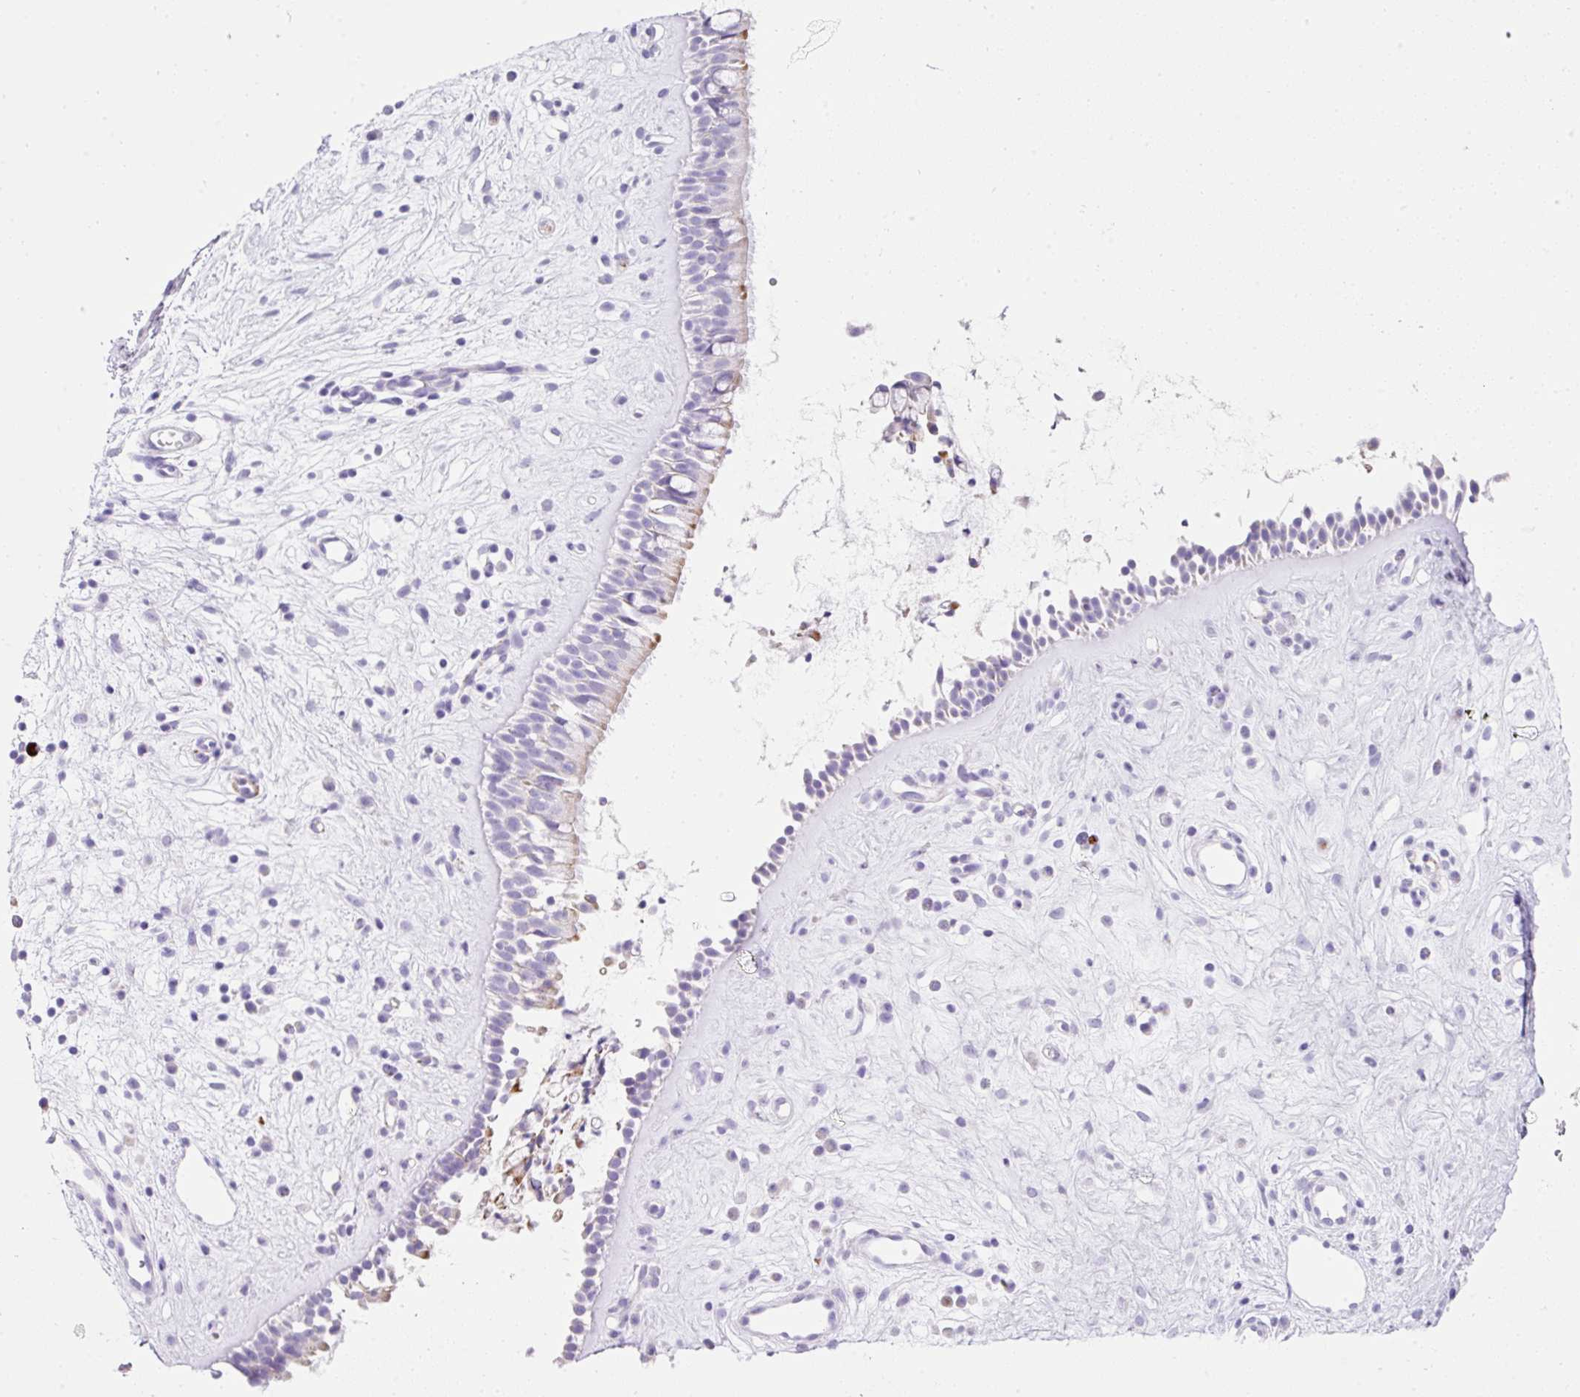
{"staining": {"intensity": "moderate", "quantity": "<25%", "location": "cytoplasmic/membranous"}, "tissue": "nasopharynx", "cell_type": "Respiratory epithelial cells", "image_type": "normal", "snomed": [{"axis": "morphology", "description": "Normal tissue, NOS"}, {"axis": "topography", "description": "Nasopharynx"}], "caption": "Human nasopharynx stained for a protein (brown) exhibits moderate cytoplasmic/membranous positive staining in about <25% of respiratory epithelial cells.", "gene": "PLPP2", "patient": {"sex": "male", "age": 32}}